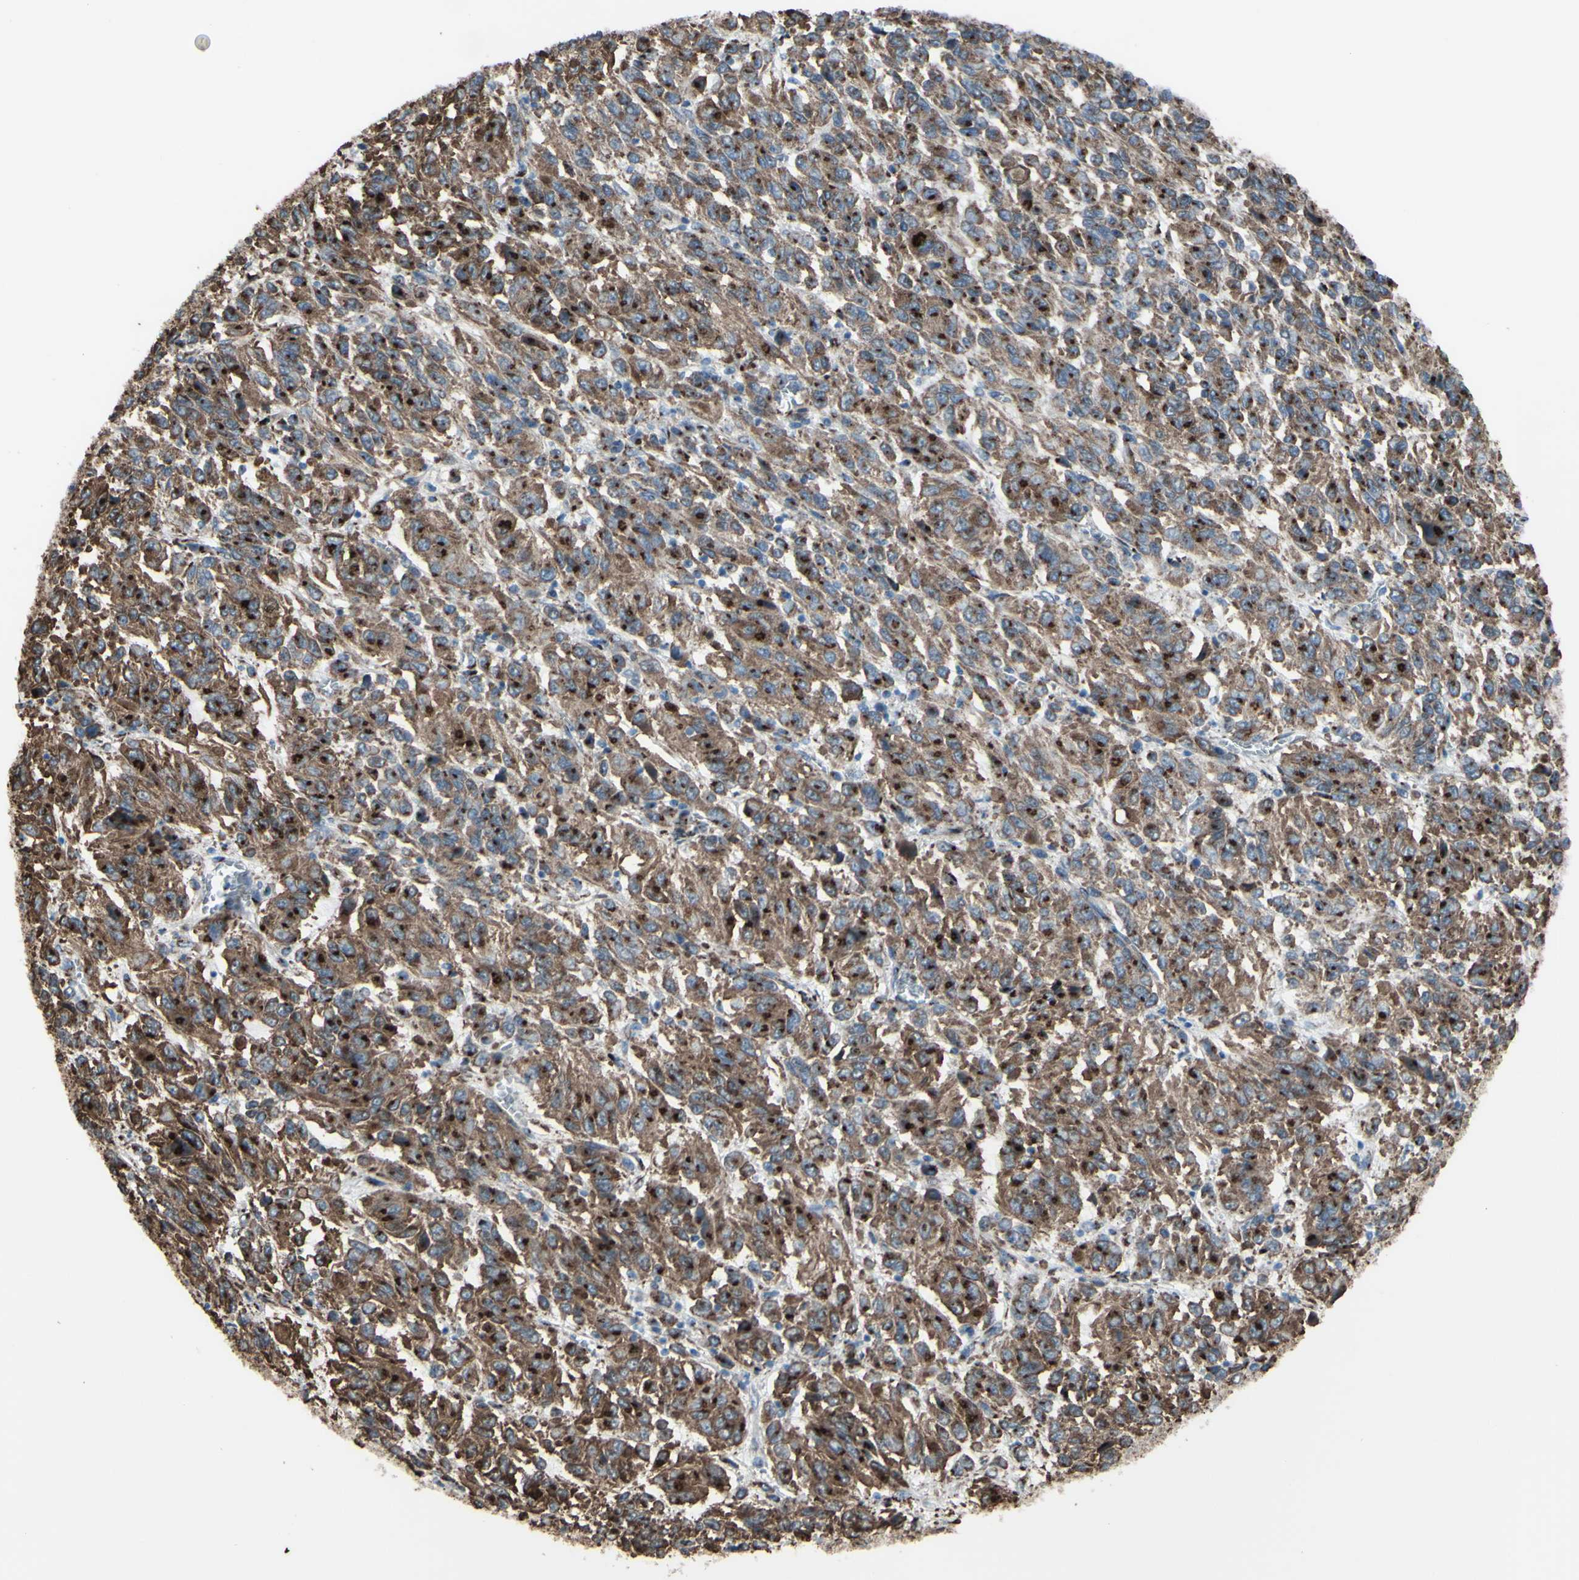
{"staining": {"intensity": "strong", "quantity": ">75%", "location": "cytoplasmic/membranous"}, "tissue": "melanoma", "cell_type": "Tumor cells", "image_type": "cancer", "snomed": [{"axis": "morphology", "description": "Malignant melanoma, Metastatic site"}, {"axis": "topography", "description": "Lung"}], "caption": "Tumor cells reveal high levels of strong cytoplasmic/membranous expression in about >75% of cells in malignant melanoma (metastatic site). (DAB = brown stain, brightfield microscopy at high magnification).", "gene": "GLG1", "patient": {"sex": "male", "age": 64}}